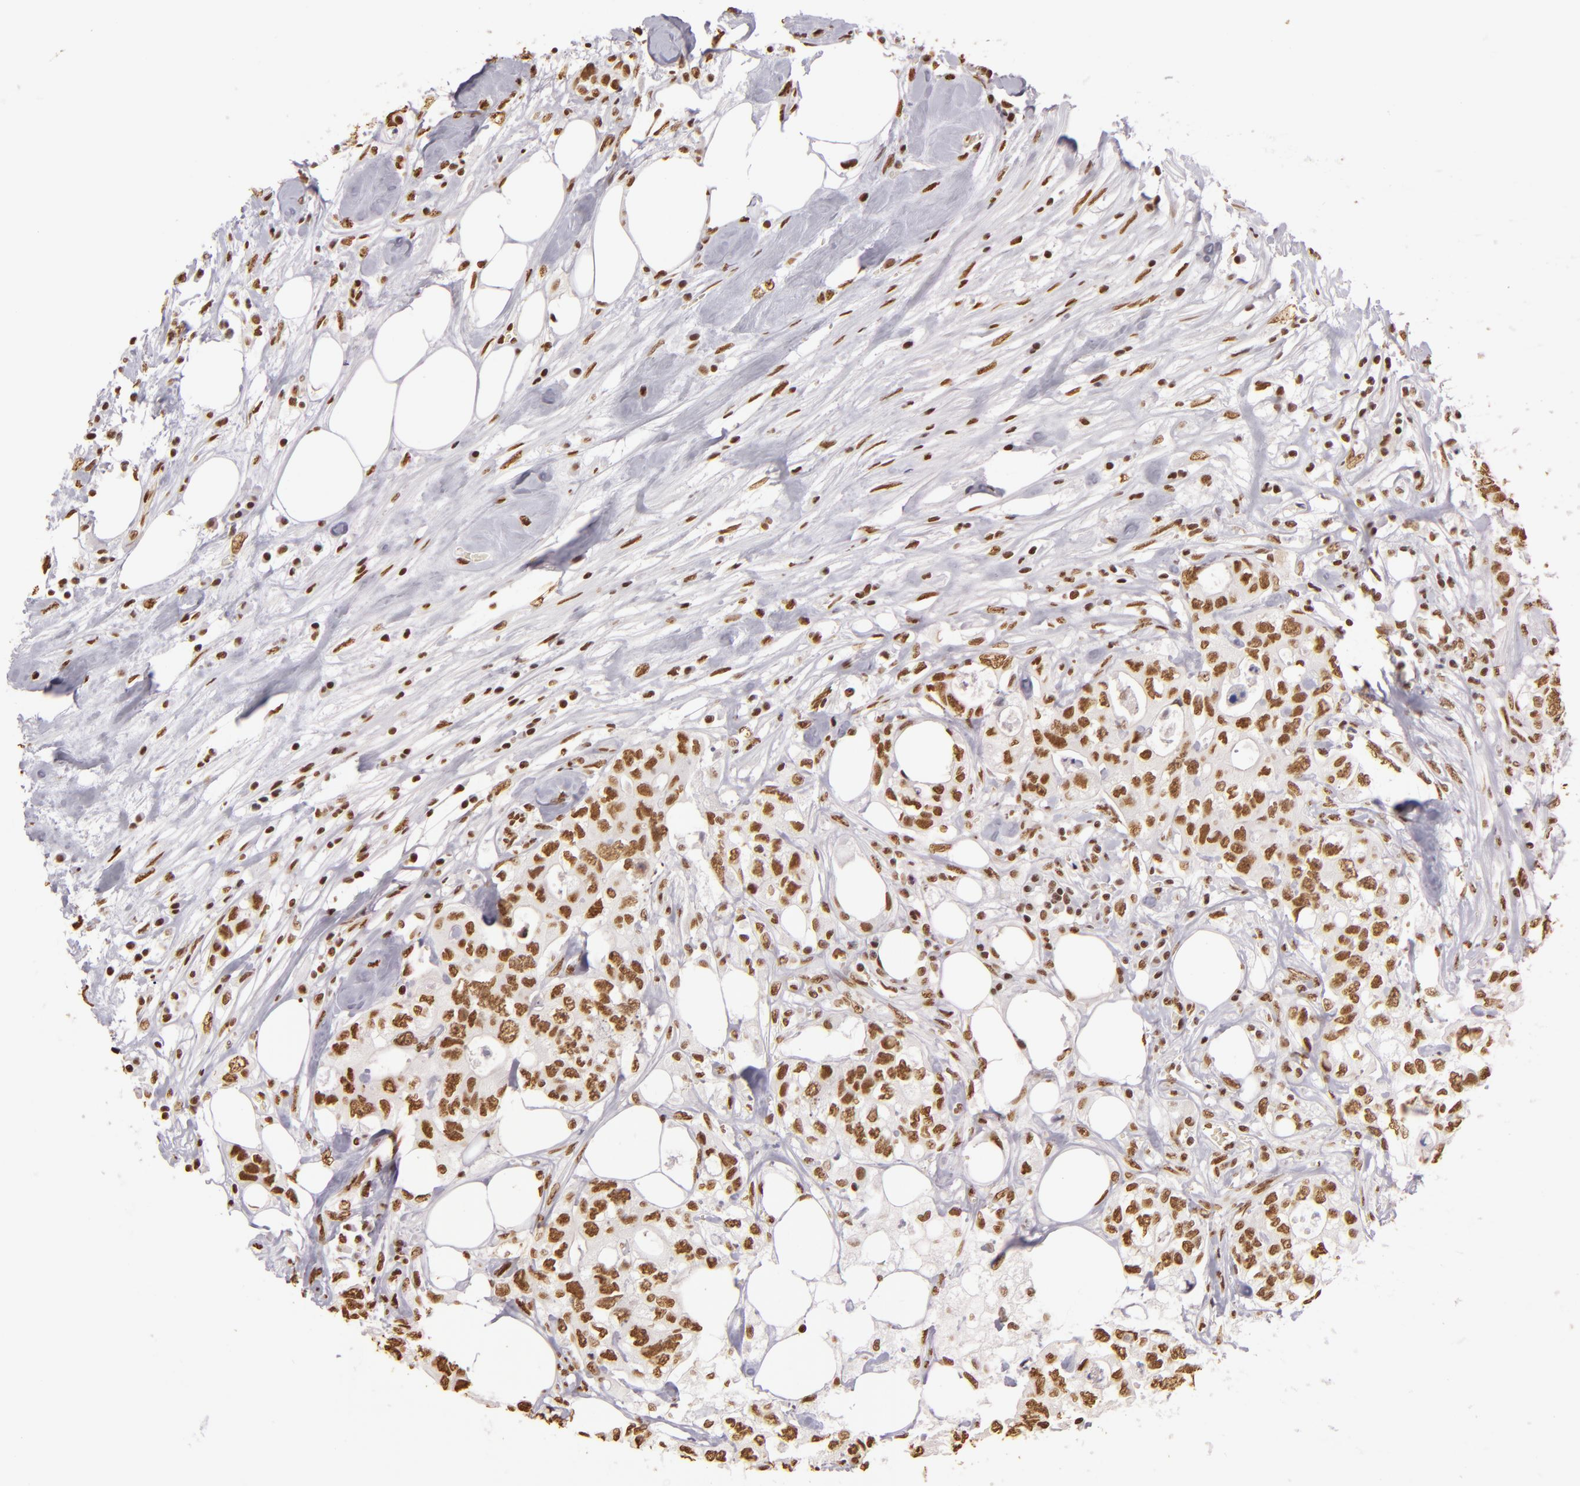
{"staining": {"intensity": "moderate", "quantity": ">75%", "location": "nuclear"}, "tissue": "colorectal cancer", "cell_type": "Tumor cells", "image_type": "cancer", "snomed": [{"axis": "morphology", "description": "Adenocarcinoma, NOS"}, {"axis": "topography", "description": "Rectum"}], "caption": "Colorectal adenocarcinoma stained with immunohistochemistry shows moderate nuclear positivity in about >75% of tumor cells.", "gene": "PAPOLA", "patient": {"sex": "female", "age": 57}}